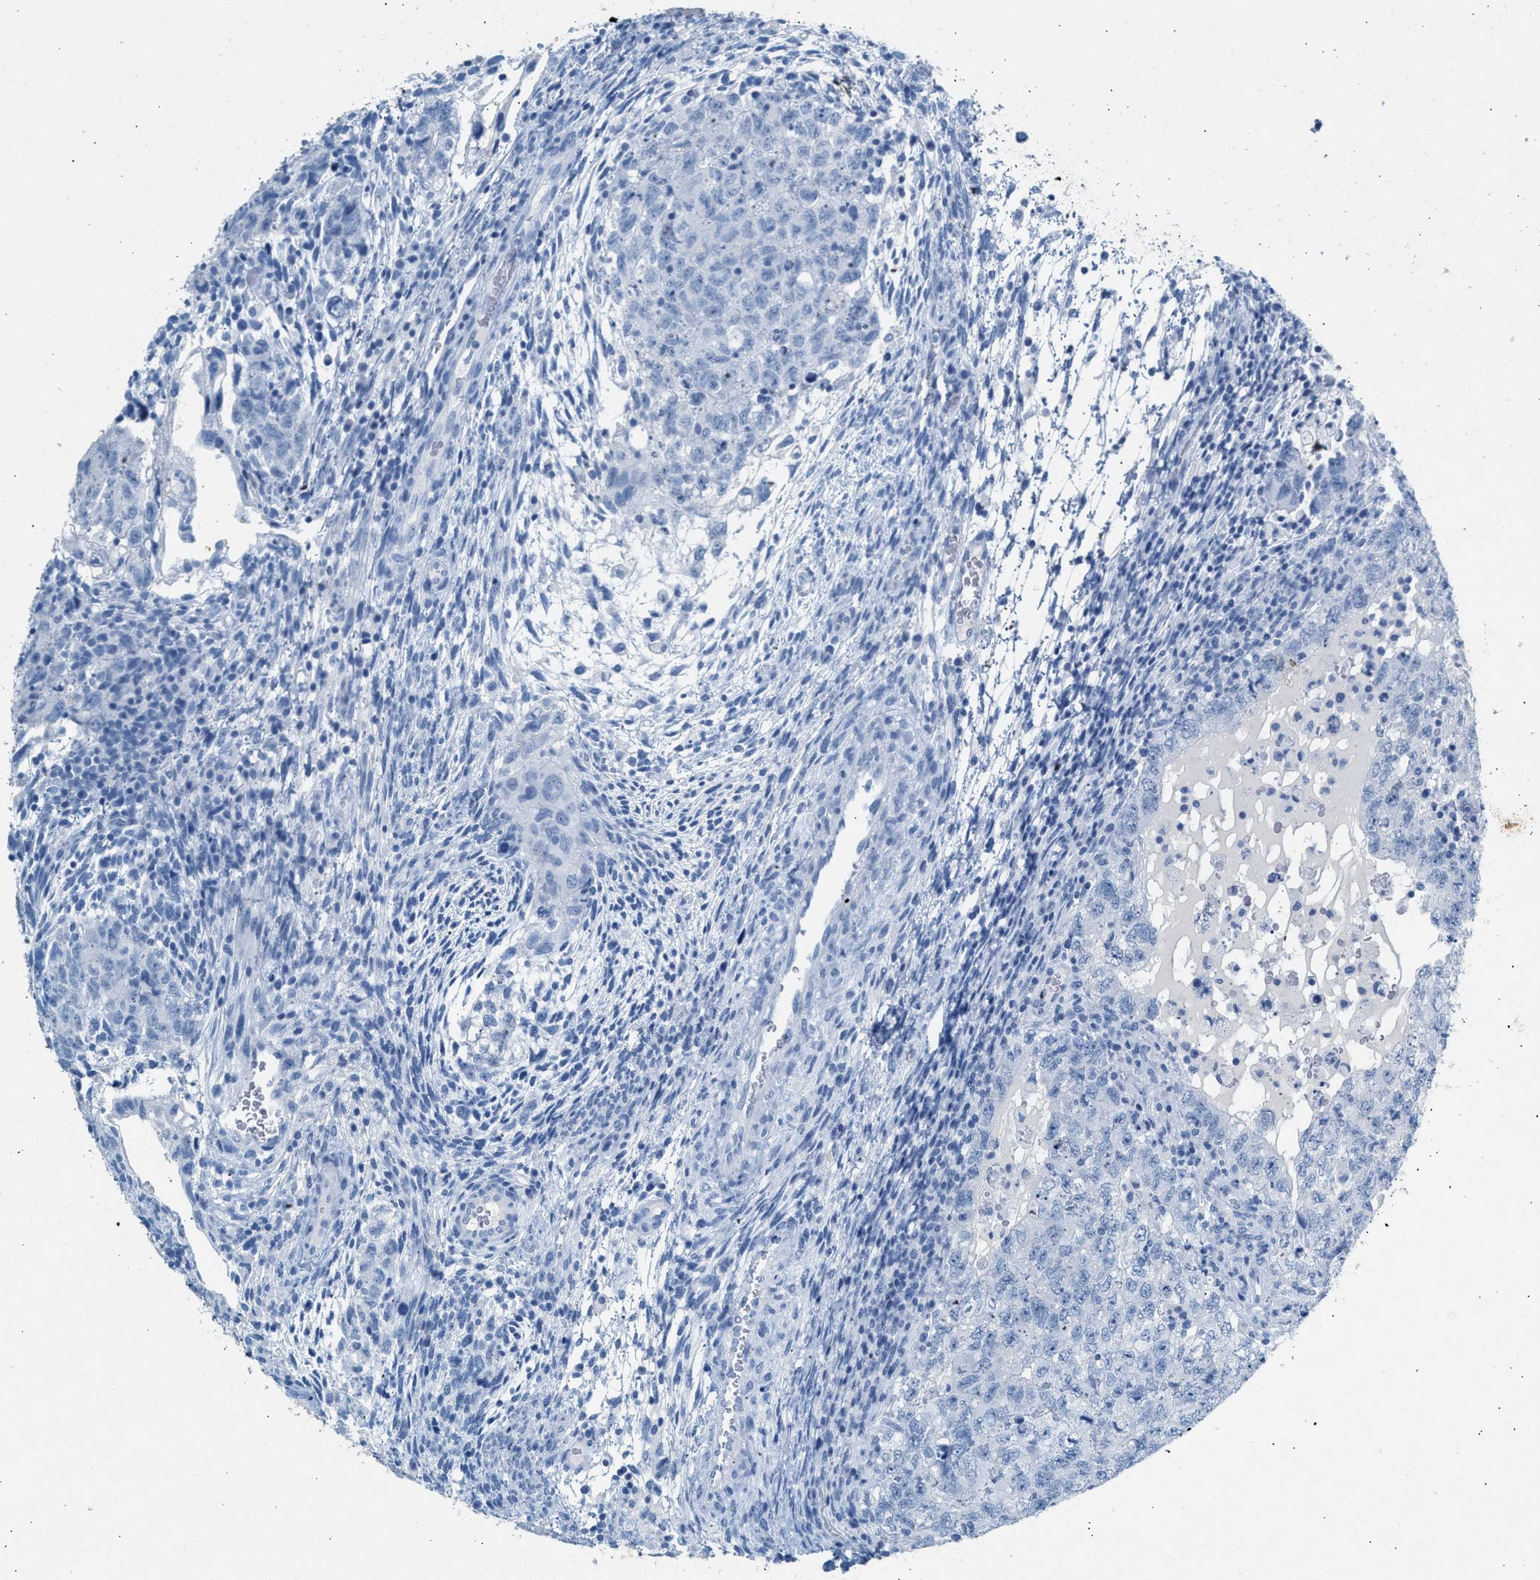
{"staining": {"intensity": "negative", "quantity": "none", "location": "none"}, "tissue": "testis cancer", "cell_type": "Tumor cells", "image_type": "cancer", "snomed": [{"axis": "morphology", "description": "Carcinoma, Embryonal, NOS"}, {"axis": "topography", "description": "Testis"}], "caption": "This histopathology image is of embryonal carcinoma (testis) stained with immunohistochemistry to label a protein in brown with the nuclei are counter-stained blue. There is no positivity in tumor cells.", "gene": "HHATL", "patient": {"sex": "male", "age": 36}}